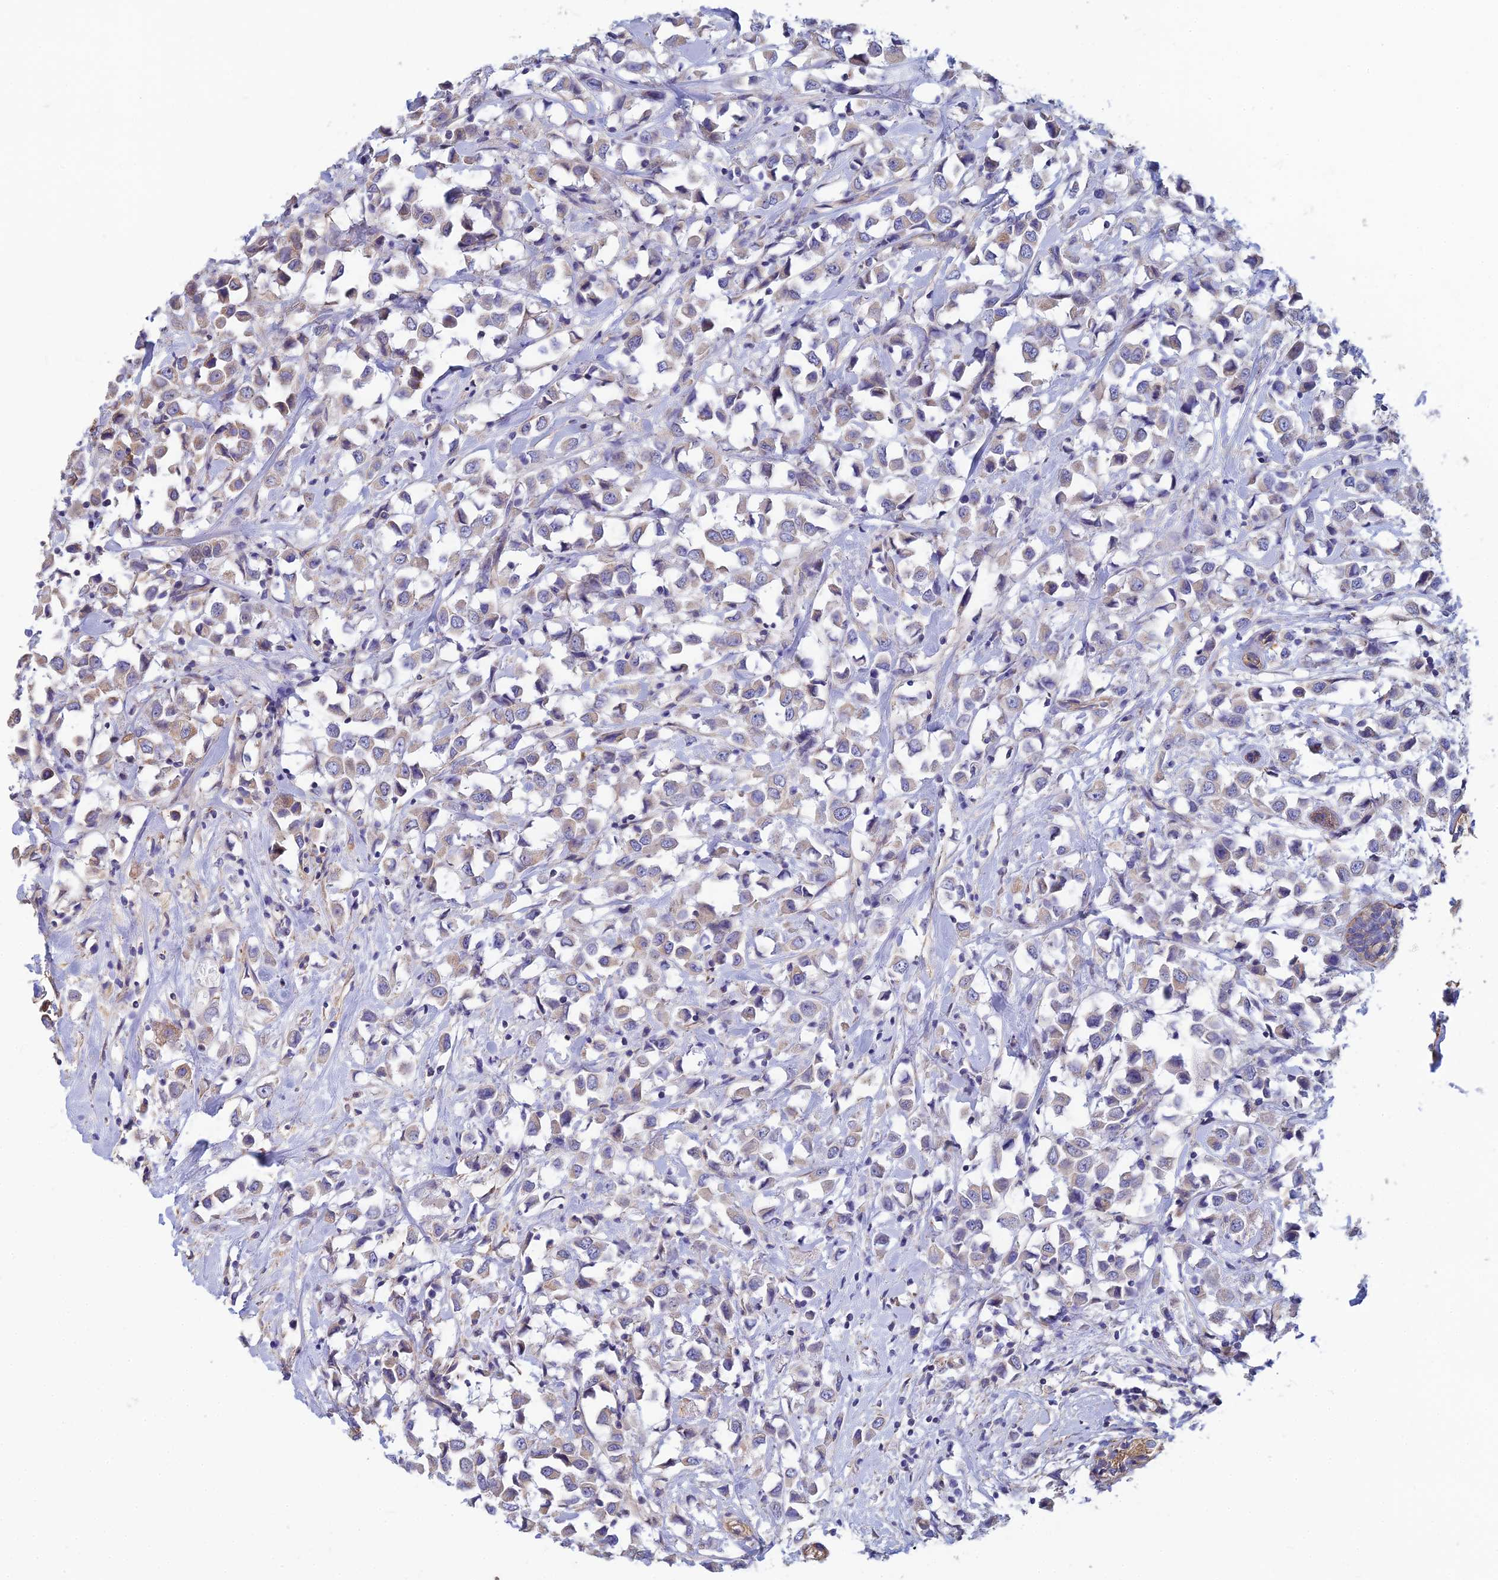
{"staining": {"intensity": "weak", "quantity": "25%-75%", "location": "cytoplasmic/membranous"}, "tissue": "breast cancer", "cell_type": "Tumor cells", "image_type": "cancer", "snomed": [{"axis": "morphology", "description": "Duct carcinoma"}, {"axis": "topography", "description": "Breast"}], "caption": "An immunohistochemistry (IHC) histopathology image of tumor tissue is shown. Protein staining in brown highlights weak cytoplasmic/membranous positivity in breast cancer within tumor cells. (DAB IHC, brown staining for protein, blue staining for nuclei).", "gene": "PCDHA5", "patient": {"sex": "female", "age": 61}}